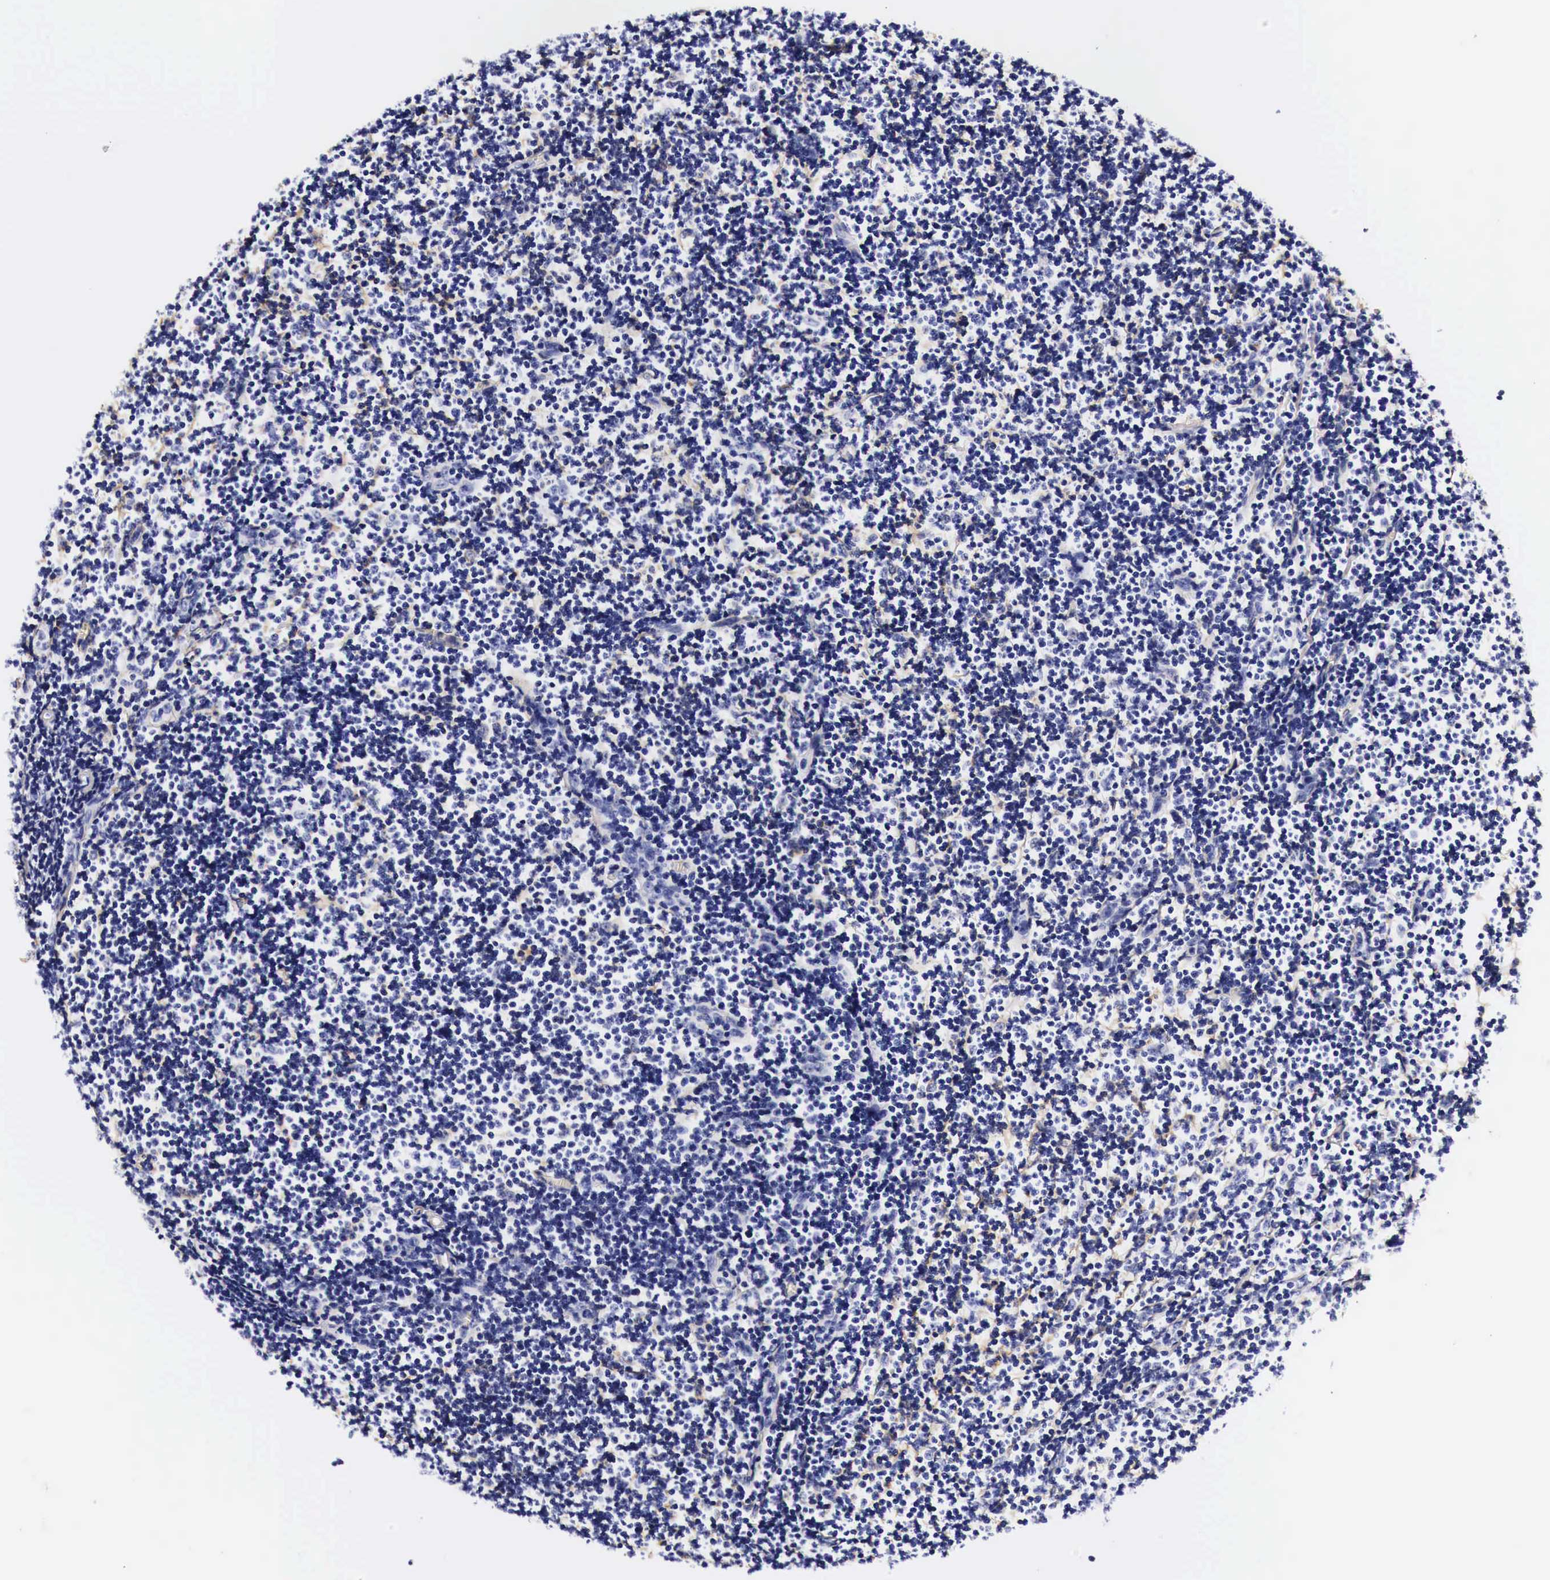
{"staining": {"intensity": "negative", "quantity": "none", "location": "none"}, "tissue": "lymphoma", "cell_type": "Tumor cells", "image_type": "cancer", "snomed": [{"axis": "morphology", "description": "Malignant lymphoma, non-Hodgkin's type, Low grade"}, {"axis": "topography", "description": "Lymph node"}], "caption": "An image of low-grade malignant lymphoma, non-Hodgkin's type stained for a protein demonstrates no brown staining in tumor cells. Brightfield microscopy of IHC stained with DAB (3,3'-diaminobenzidine) (brown) and hematoxylin (blue), captured at high magnification.", "gene": "EGFR", "patient": {"sex": "male", "age": 49}}